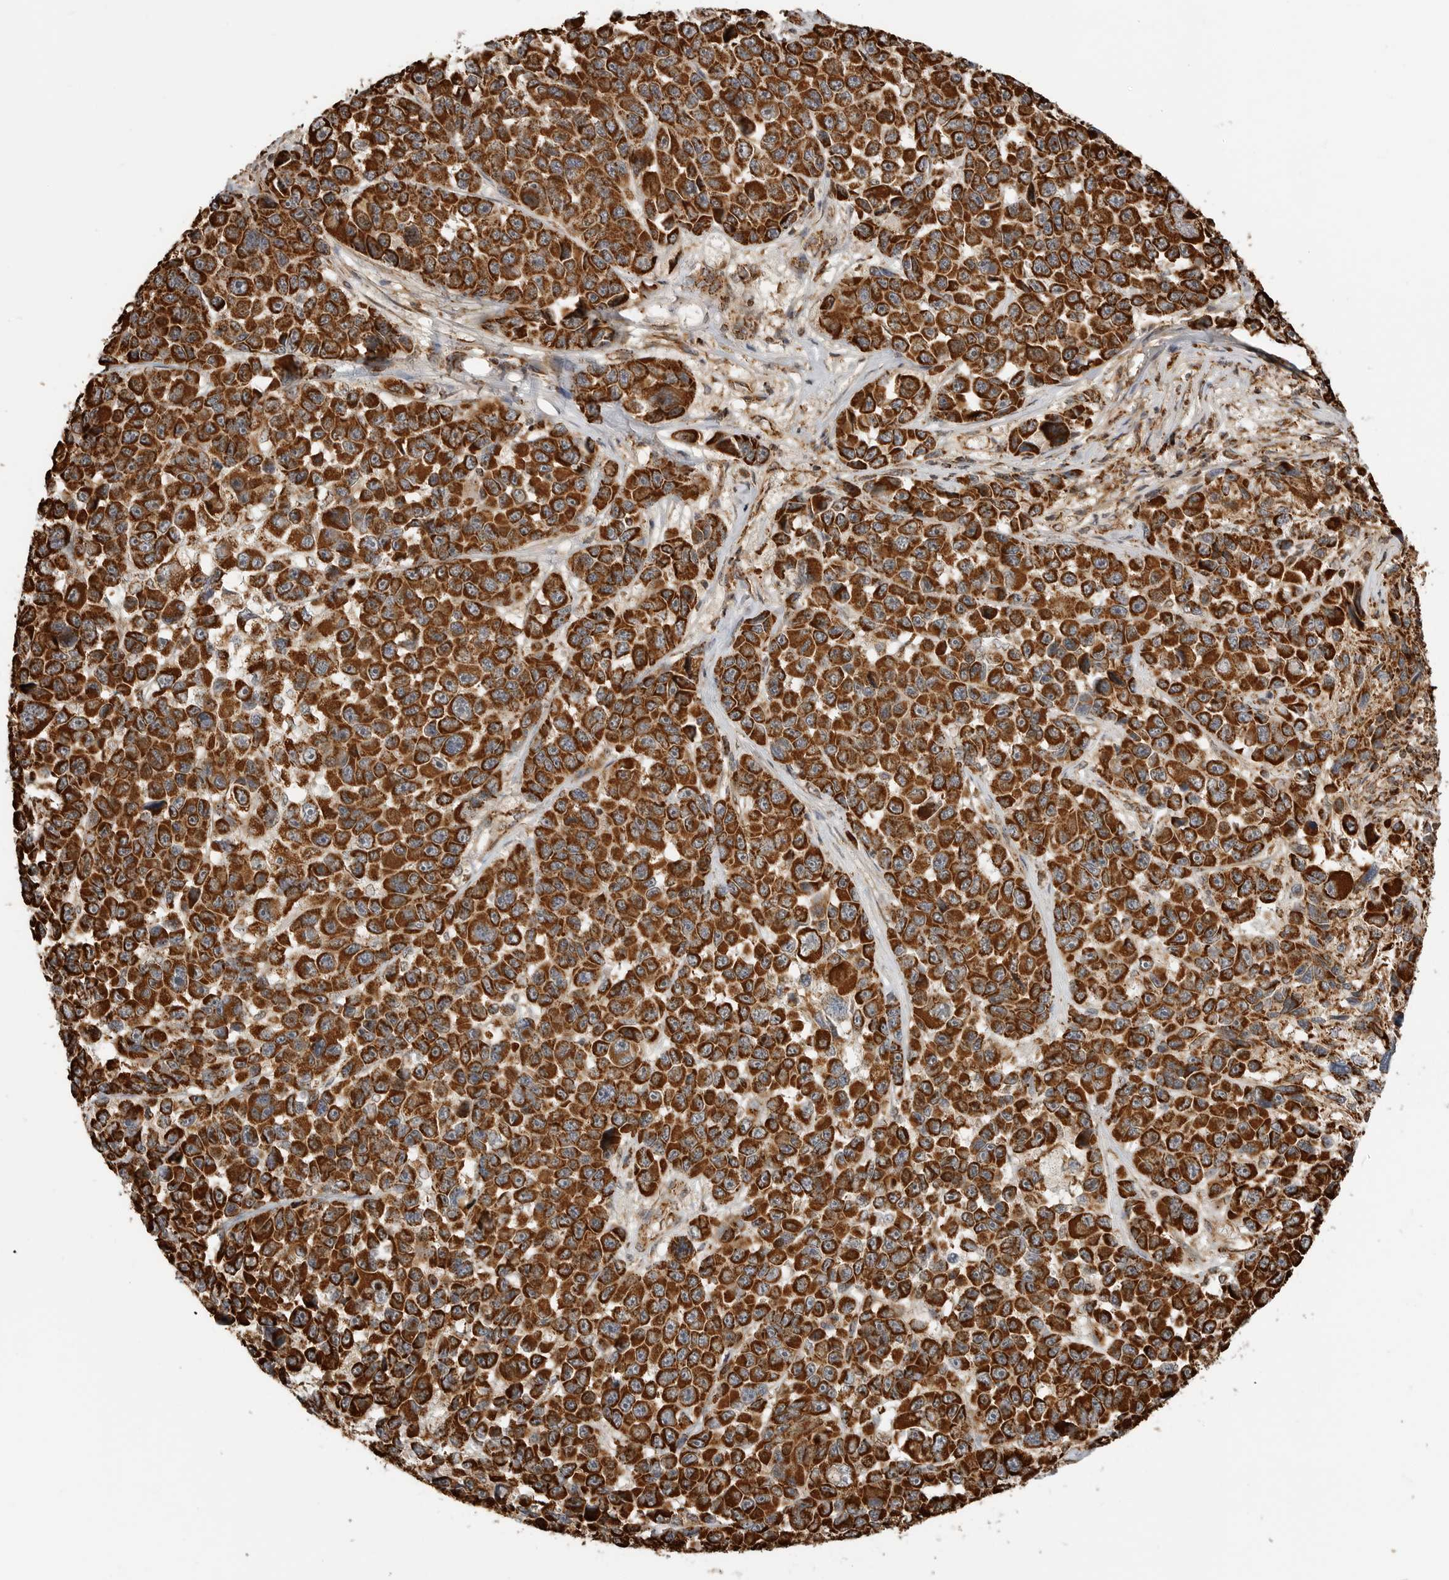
{"staining": {"intensity": "strong", "quantity": ">75%", "location": "cytoplasmic/membranous"}, "tissue": "melanoma", "cell_type": "Tumor cells", "image_type": "cancer", "snomed": [{"axis": "morphology", "description": "Malignant melanoma, NOS"}, {"axis": "topography", "description": "Skin"}], "caption": "Immunohistochemical staining of human melanoma demonstrates high levels of strong cytoplasmic/membranous staining in approximately >75% of tumor cells. (DAB IHC, brown staining for protein, blue staining for nuclei).", "gene": "BMP2K", "patient": {"sex": "male", "age": 53}}